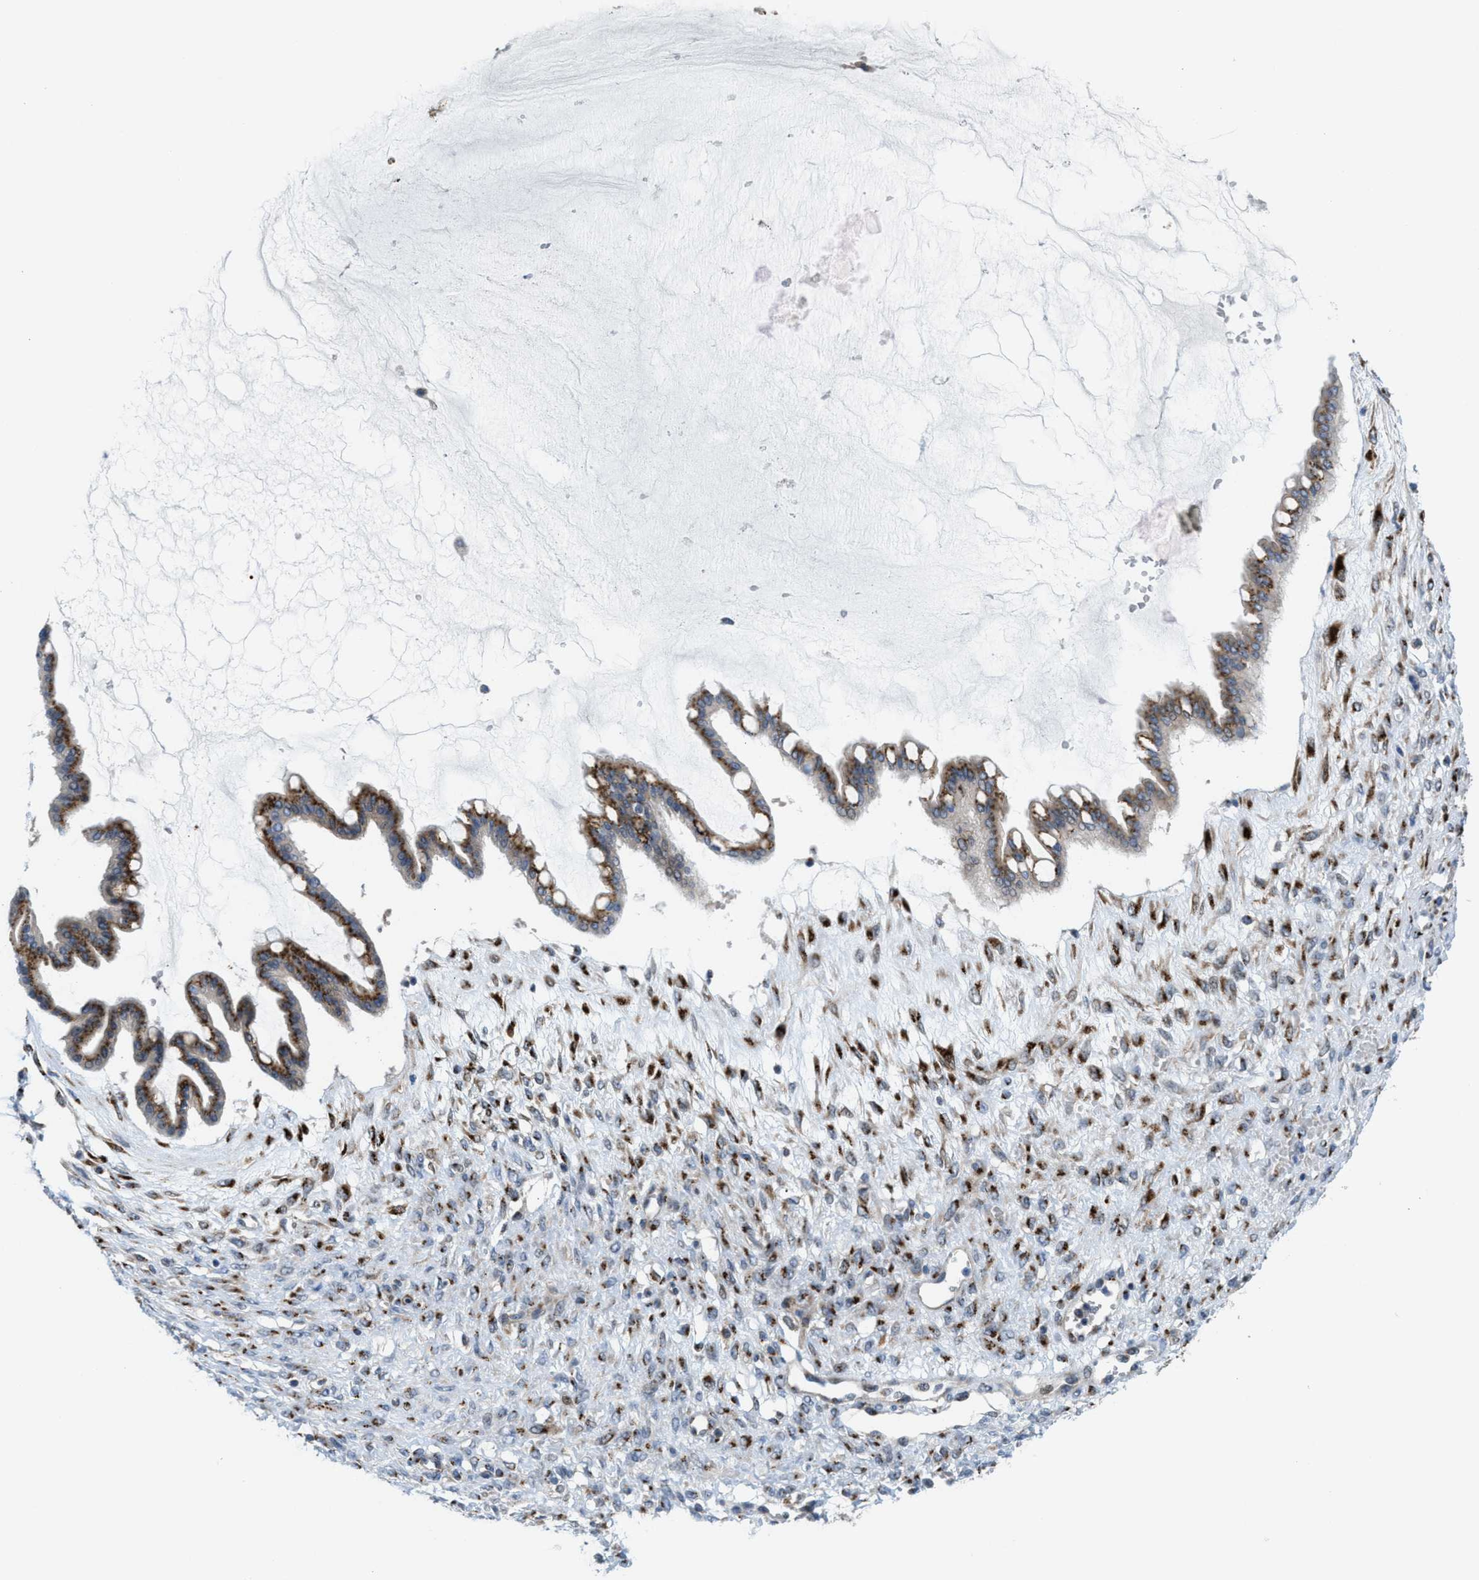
{"staining": {"intensity": "moderate", "quantity": ">75%", "location": "cytoplasmic/membranous"}, "tissue": "ovarian cancer", "cell_type": "Tumor cells", "image_type": "cancer", "snomed": [{"axis": "morphology", "description": "Cystadenocarcinoma, mucinous, NOS"}, {"axis": "topography", "description": "Ovary"}], "caption": "Brown immunohistochemical staining in human ovarian cancer (mucinous cystadenocarcinoma) reveals moderate cytoplasmic/membranous expression in about >75% of tumor cells. (DAB IHC with brightfield microscopy, high magnification).", "gene": "SLC38A10", "patient": {"sex": "female", "age": 73}}